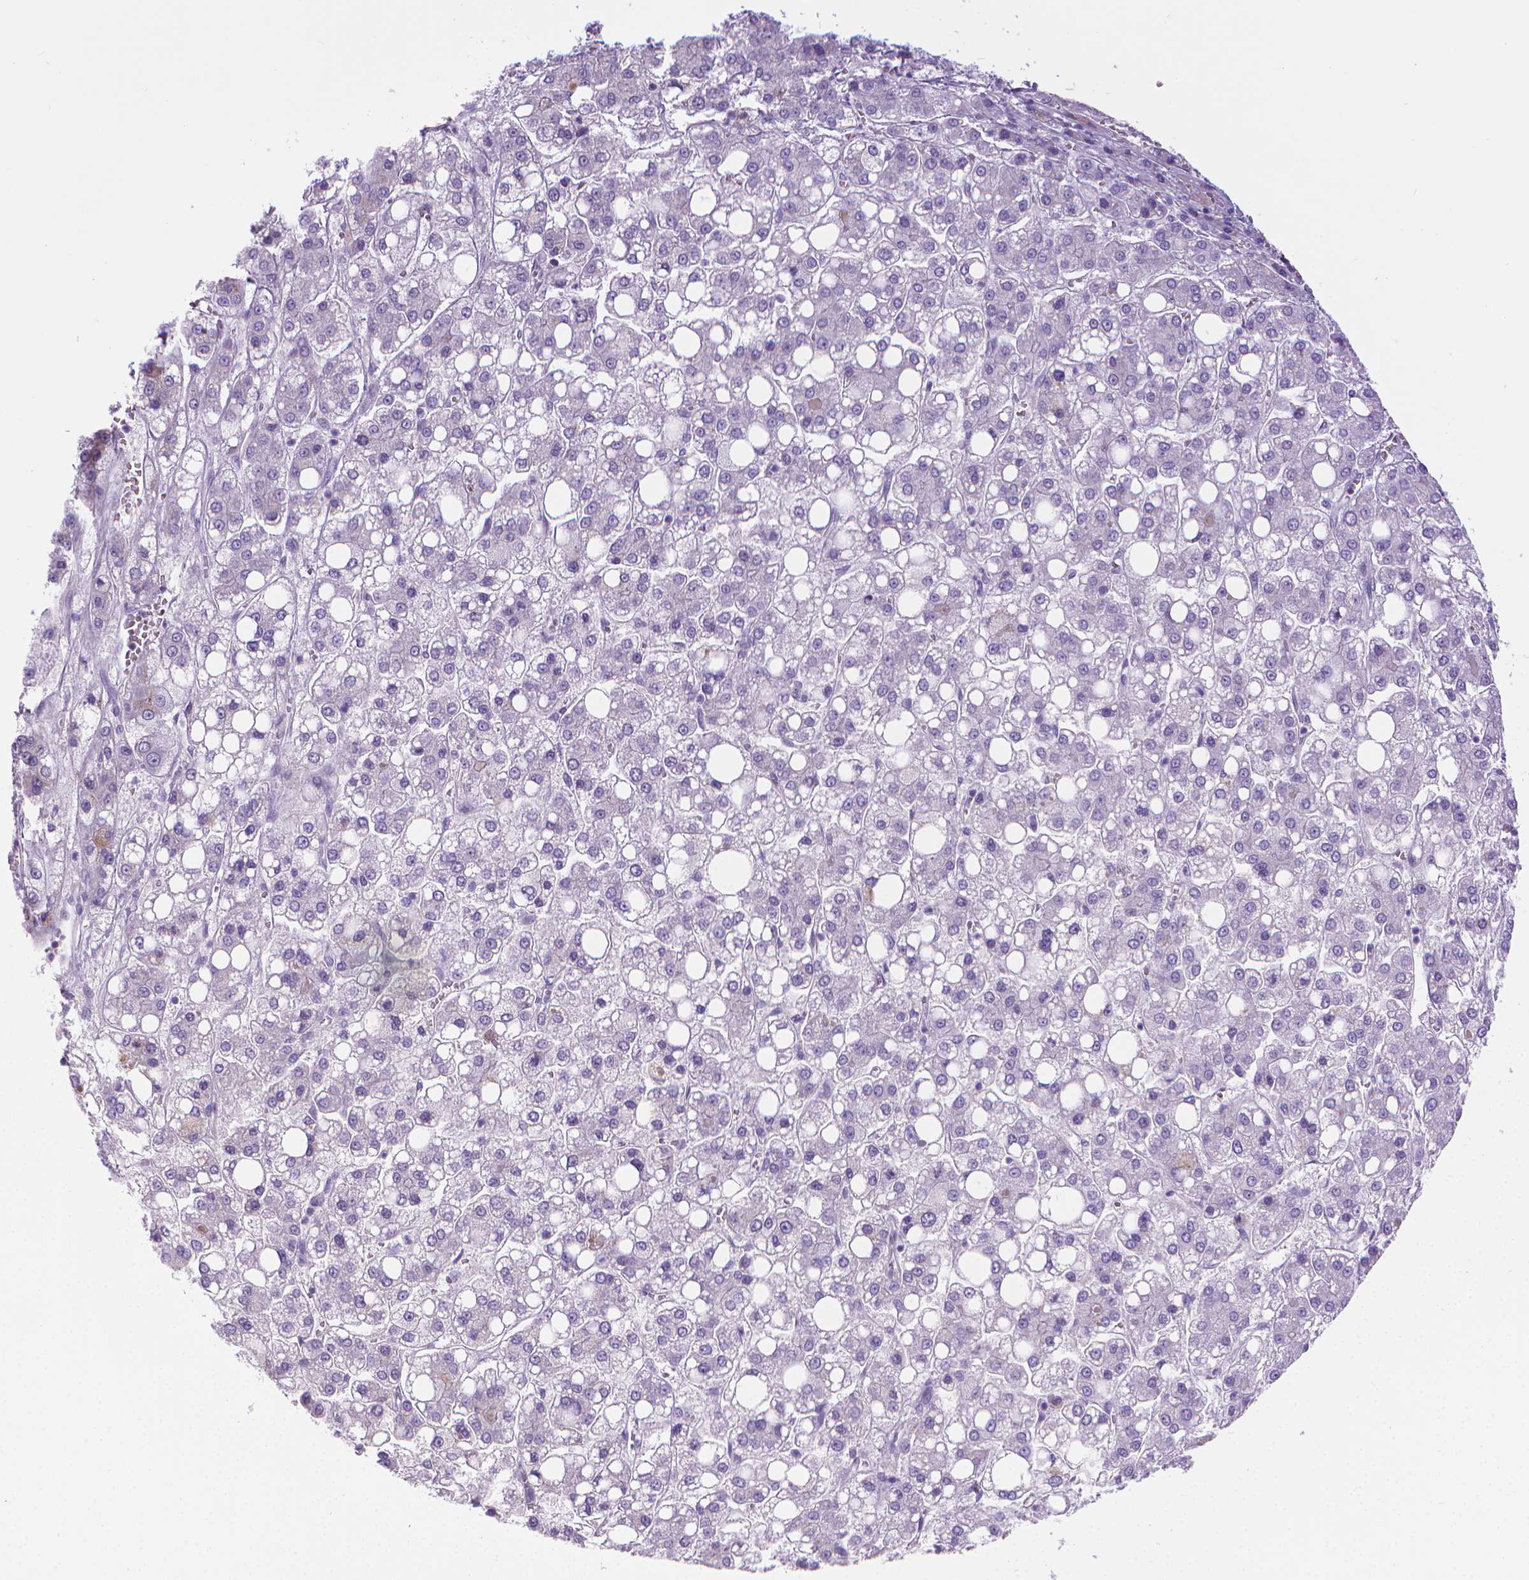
{"staining": {"intensity": "negative", "quantity": "none", "location": "none"}, "tissue": "liver cancer", "cell_type": "Tumor cells", "image_type": "cancer", "snomed": [{"axis": "morphology", "description": "Carcinoma, Hepatocellular, NOS"}, {"axis": "topography", "description": "Liver"}], "caption": "The immunohistochemistry image has no significant expression in tumor cells of hepatocellular carcinoma (liver) tissue. The staining was performed using DAB to visualize the protein expression in brown, while the nuclei were stained in blue with hematoxylin (Magnification: 20x).", "gene": "SPAG6", "patient": {"sex": "male", "age": 73}}